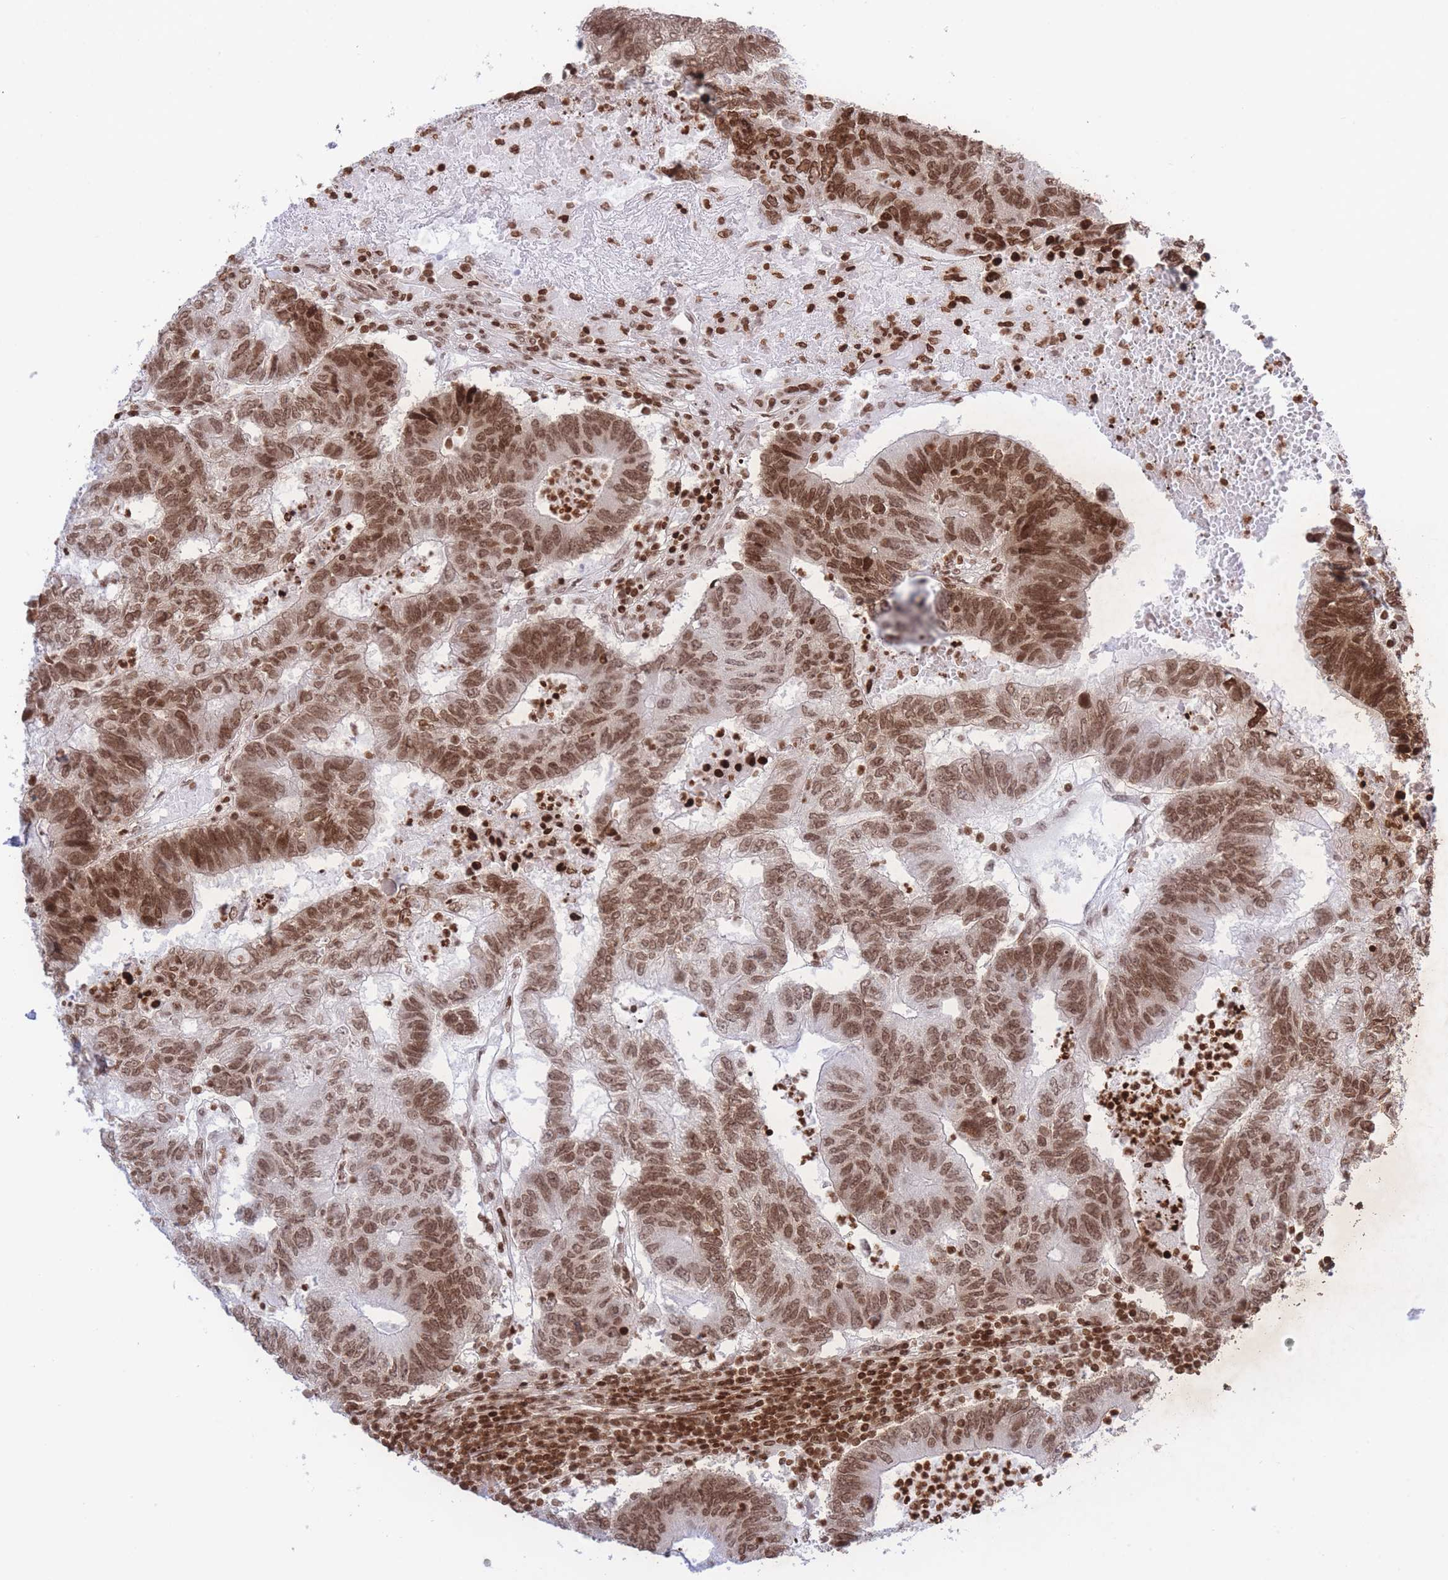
{"staining": {"intensity": "moderate", "quantity": ">75%", "location": "nuclear"}, "tissue": "colorectal cancer", "cell_type": "Tumor cells", "image_type": "cancer", "snomed": [{"axis": "morphology", "description": "Adenocarcinoma, NOS"}, {"axis": "topography", "description": "Colon"}], "caption": "Moderate nuclear staining is appreciated in approximately >75% of tumor cells in colorectal cancer.", "gene": "H2BC11", "patient": {"sex": "female", "age": 48}}